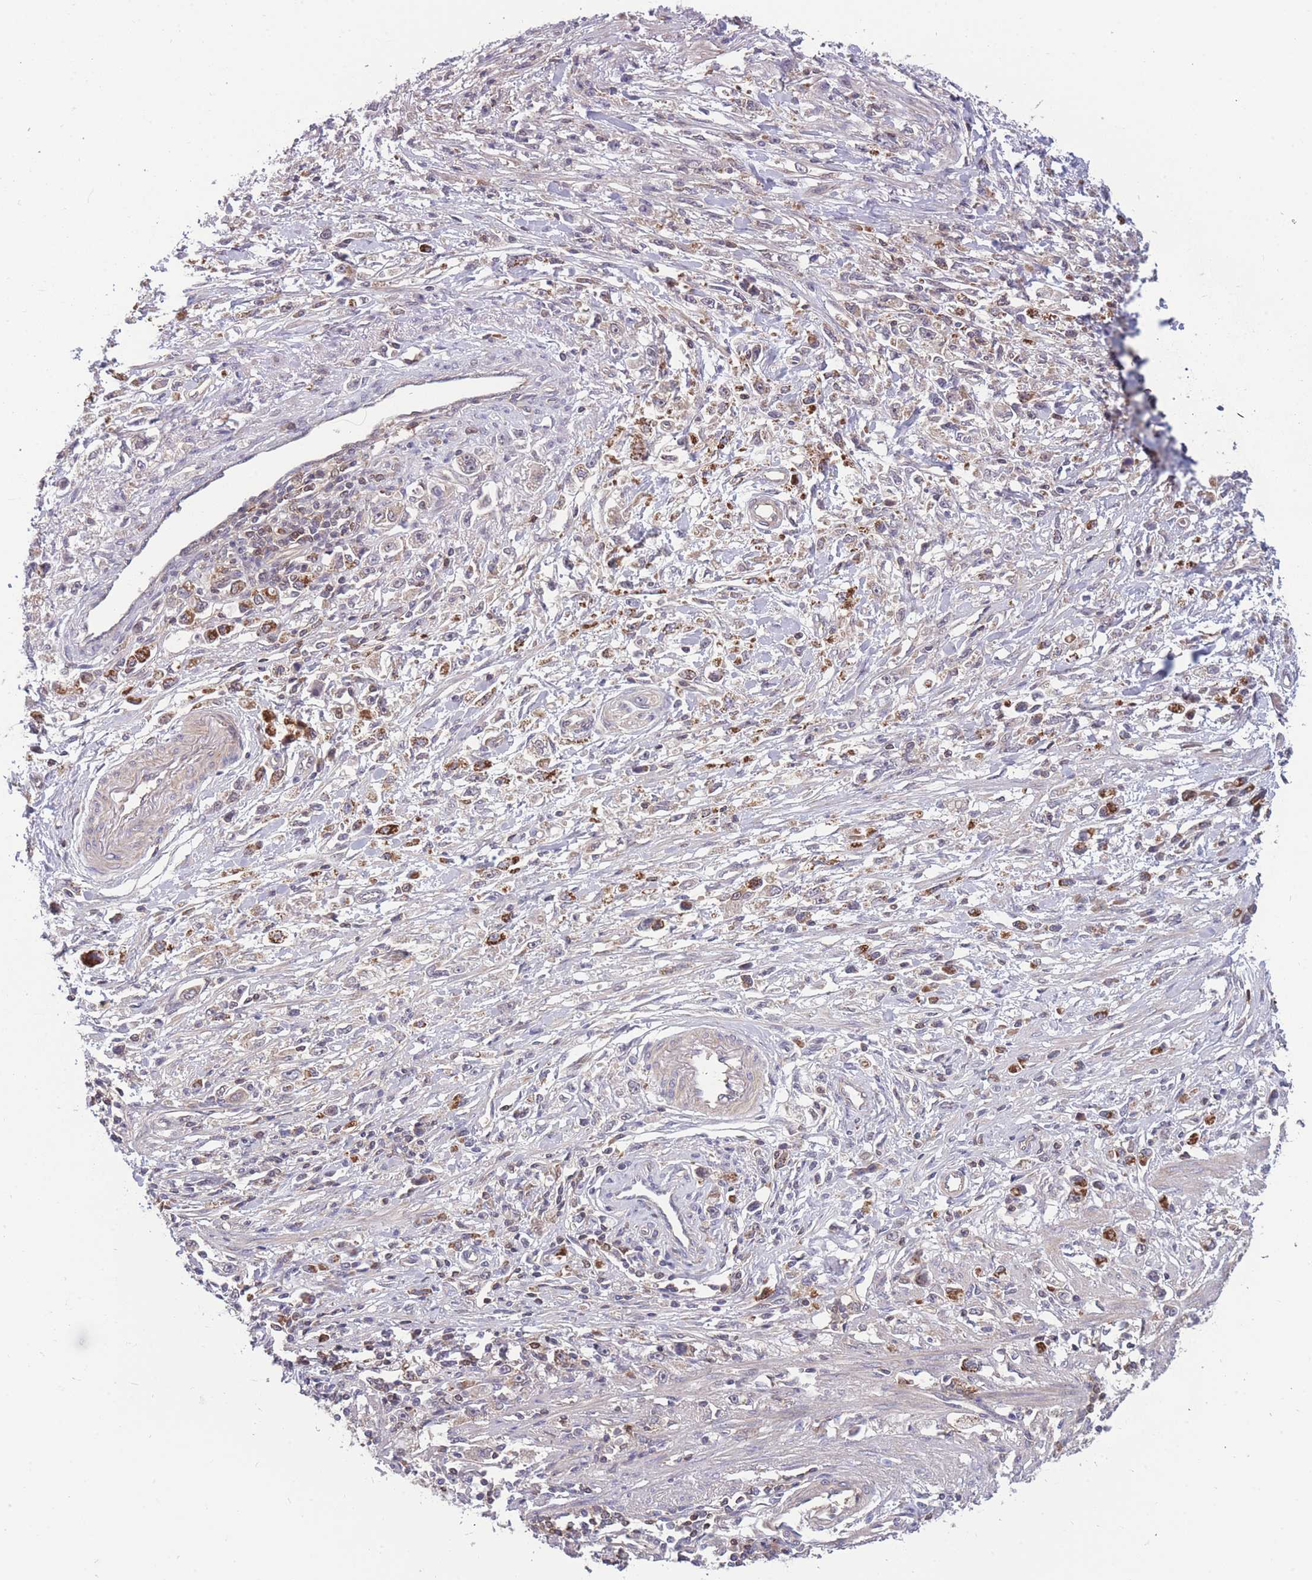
{"staining": {"intensity": "negative", "quantity": "none", "location": "none"}, "tissue": "stomach cancer", "cell_type": "Tumor cells", "image_type": "cancer", "snomed": [{"axis": "morphology", "description": "Adenocarcinoma, NOS"}, {"axis": "topography", "description": "Stomach"}], "caption": "Micrograph shows no significant protein expression in tumor cells of adenocarcinoma (stomach).", "gene": "UBE2N", "patient": {"sex": "female", "age": 59}}